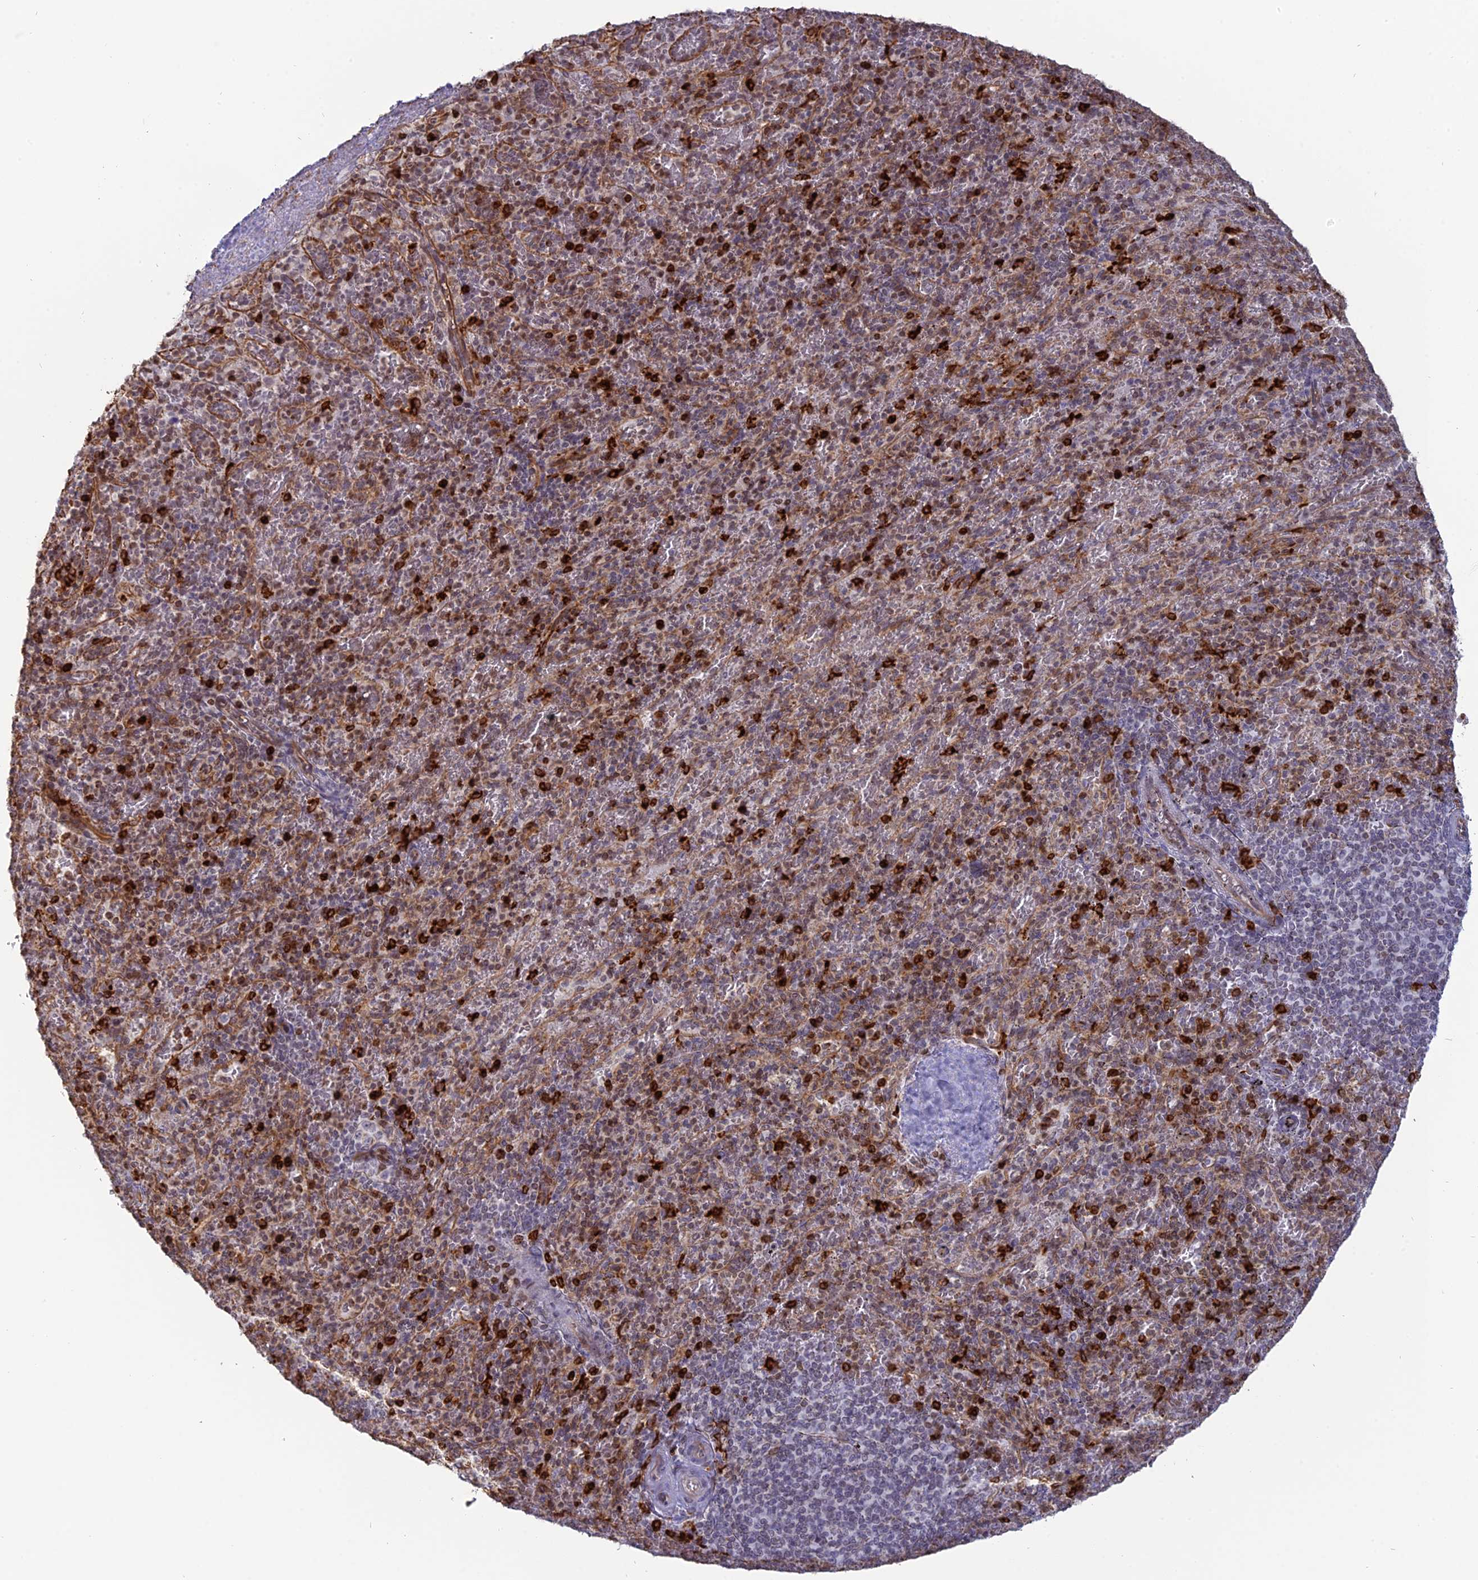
{"staining": {"intensity": "strong", "quantity": "<25%", "location": "cytoplasmic/membranous"}, "tissue": "spleen", "cell_type": "Cells in red pulp", "image_type": "normal", "snomed": [{"axis": "morphology", "description": "Normal tissue, NOS"}, {"axis": "topography", "description": "Spleen"}], "caption": "Protein analysis of unremarkable spleen reveals strong cytoplasmic/membranous expression in approximately <25% of cells in red pulp.", "gene": "APOBR", "patient": {"sex": "male", "age": 82}}